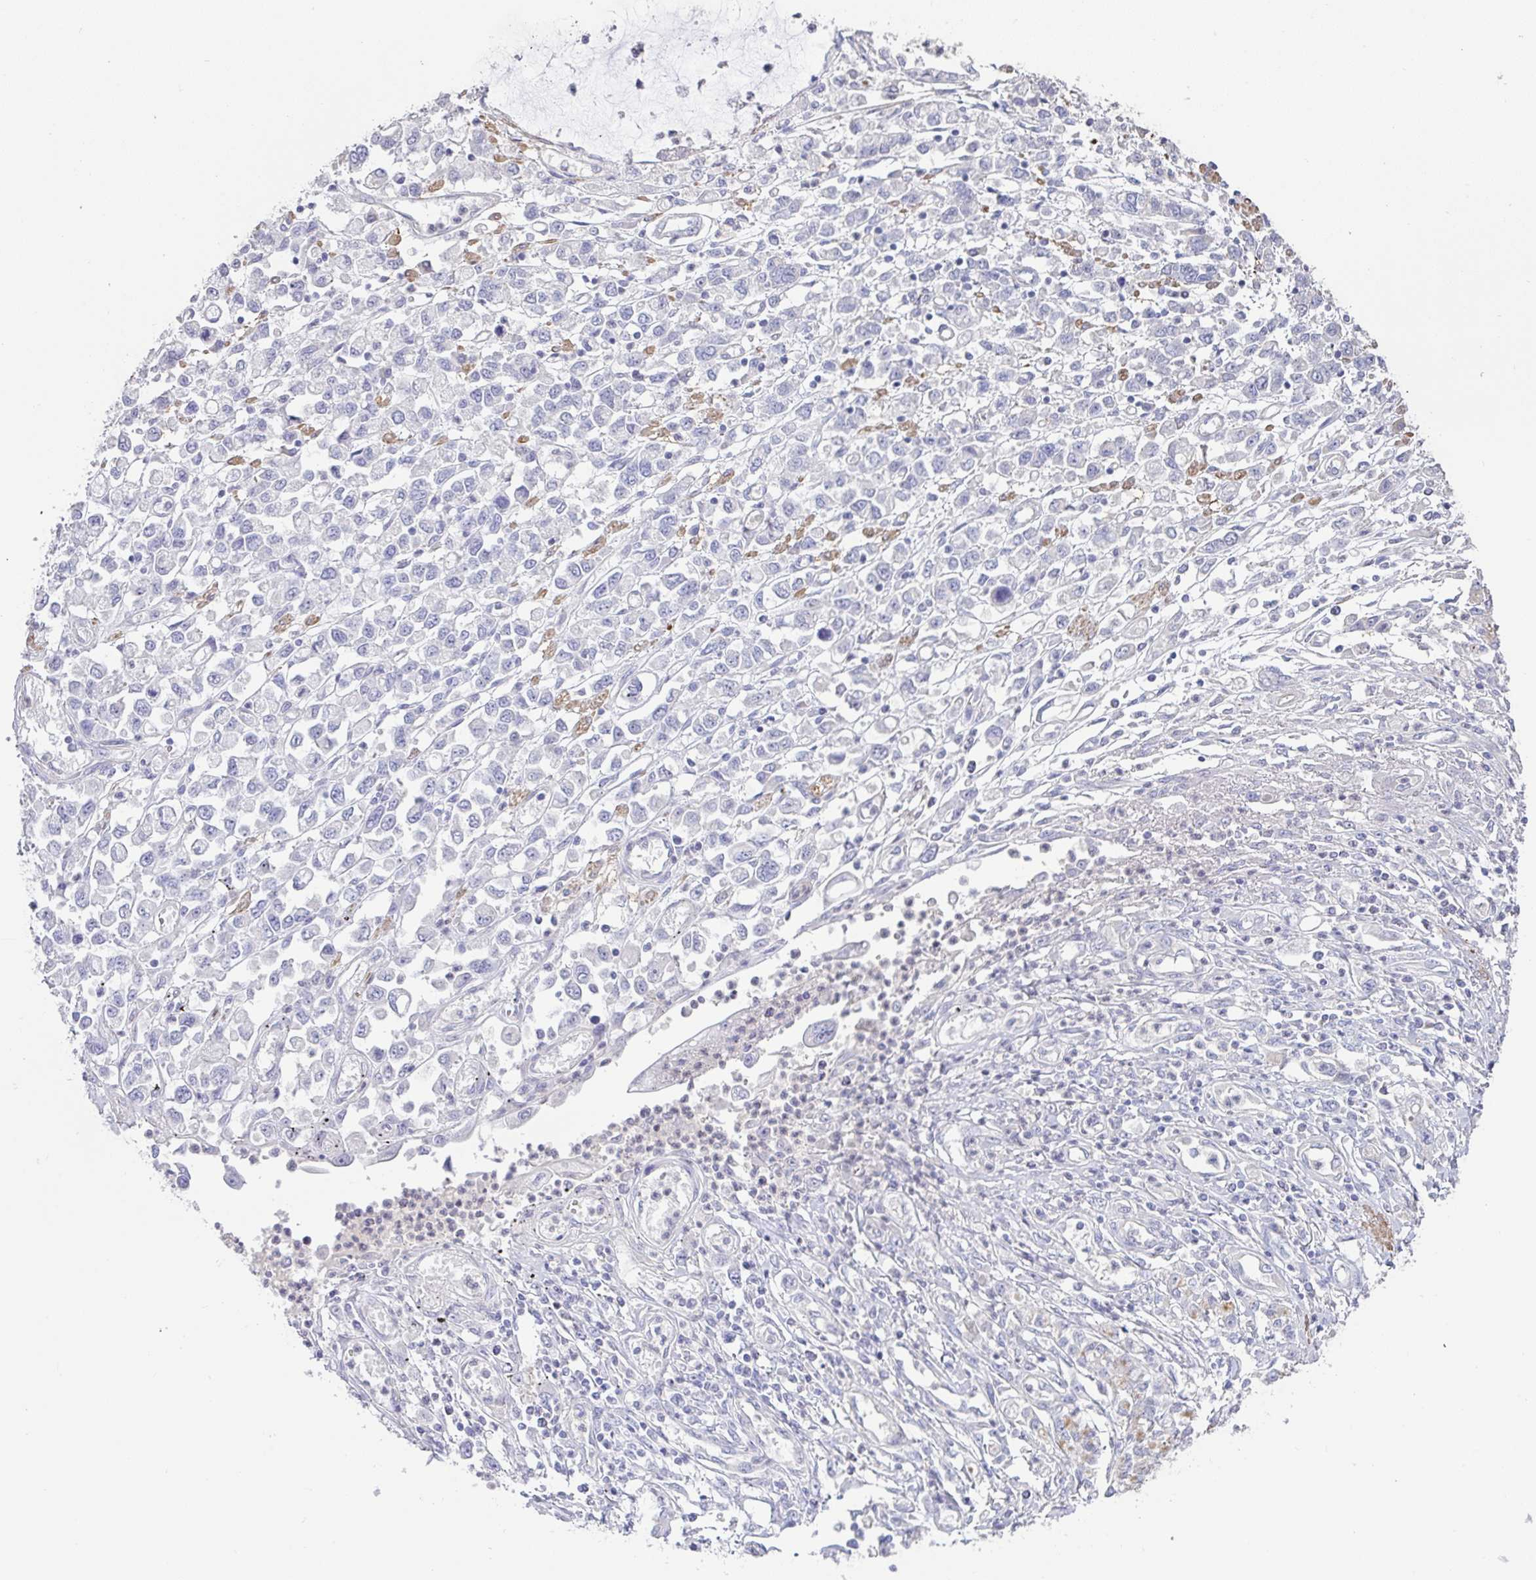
{"staining": {"intensity": "negative", "quantity": "none", "location": "none"}, "tissue": "stomach cancer", "cell_type": "Tumor cells", "image_type": "cancer", "snomed": [{"axis": "morphology", "description": "Adenocarcinoma, NOS"}, {"axis": "topography", "description": "Stomach"}], "caption": "Immunohistochemical staining of human adenocarcinoma (stomach) displays no significant positivity in tumor cells. Brightfield microscopy of immunohistochemistry stained with DAB (3,3'-diaminobenzidine) (brown) and hematoxylin (blue), captured at high magnification.", "gene": "PYGM", "patient": {"sex": "female", "age": 76}}